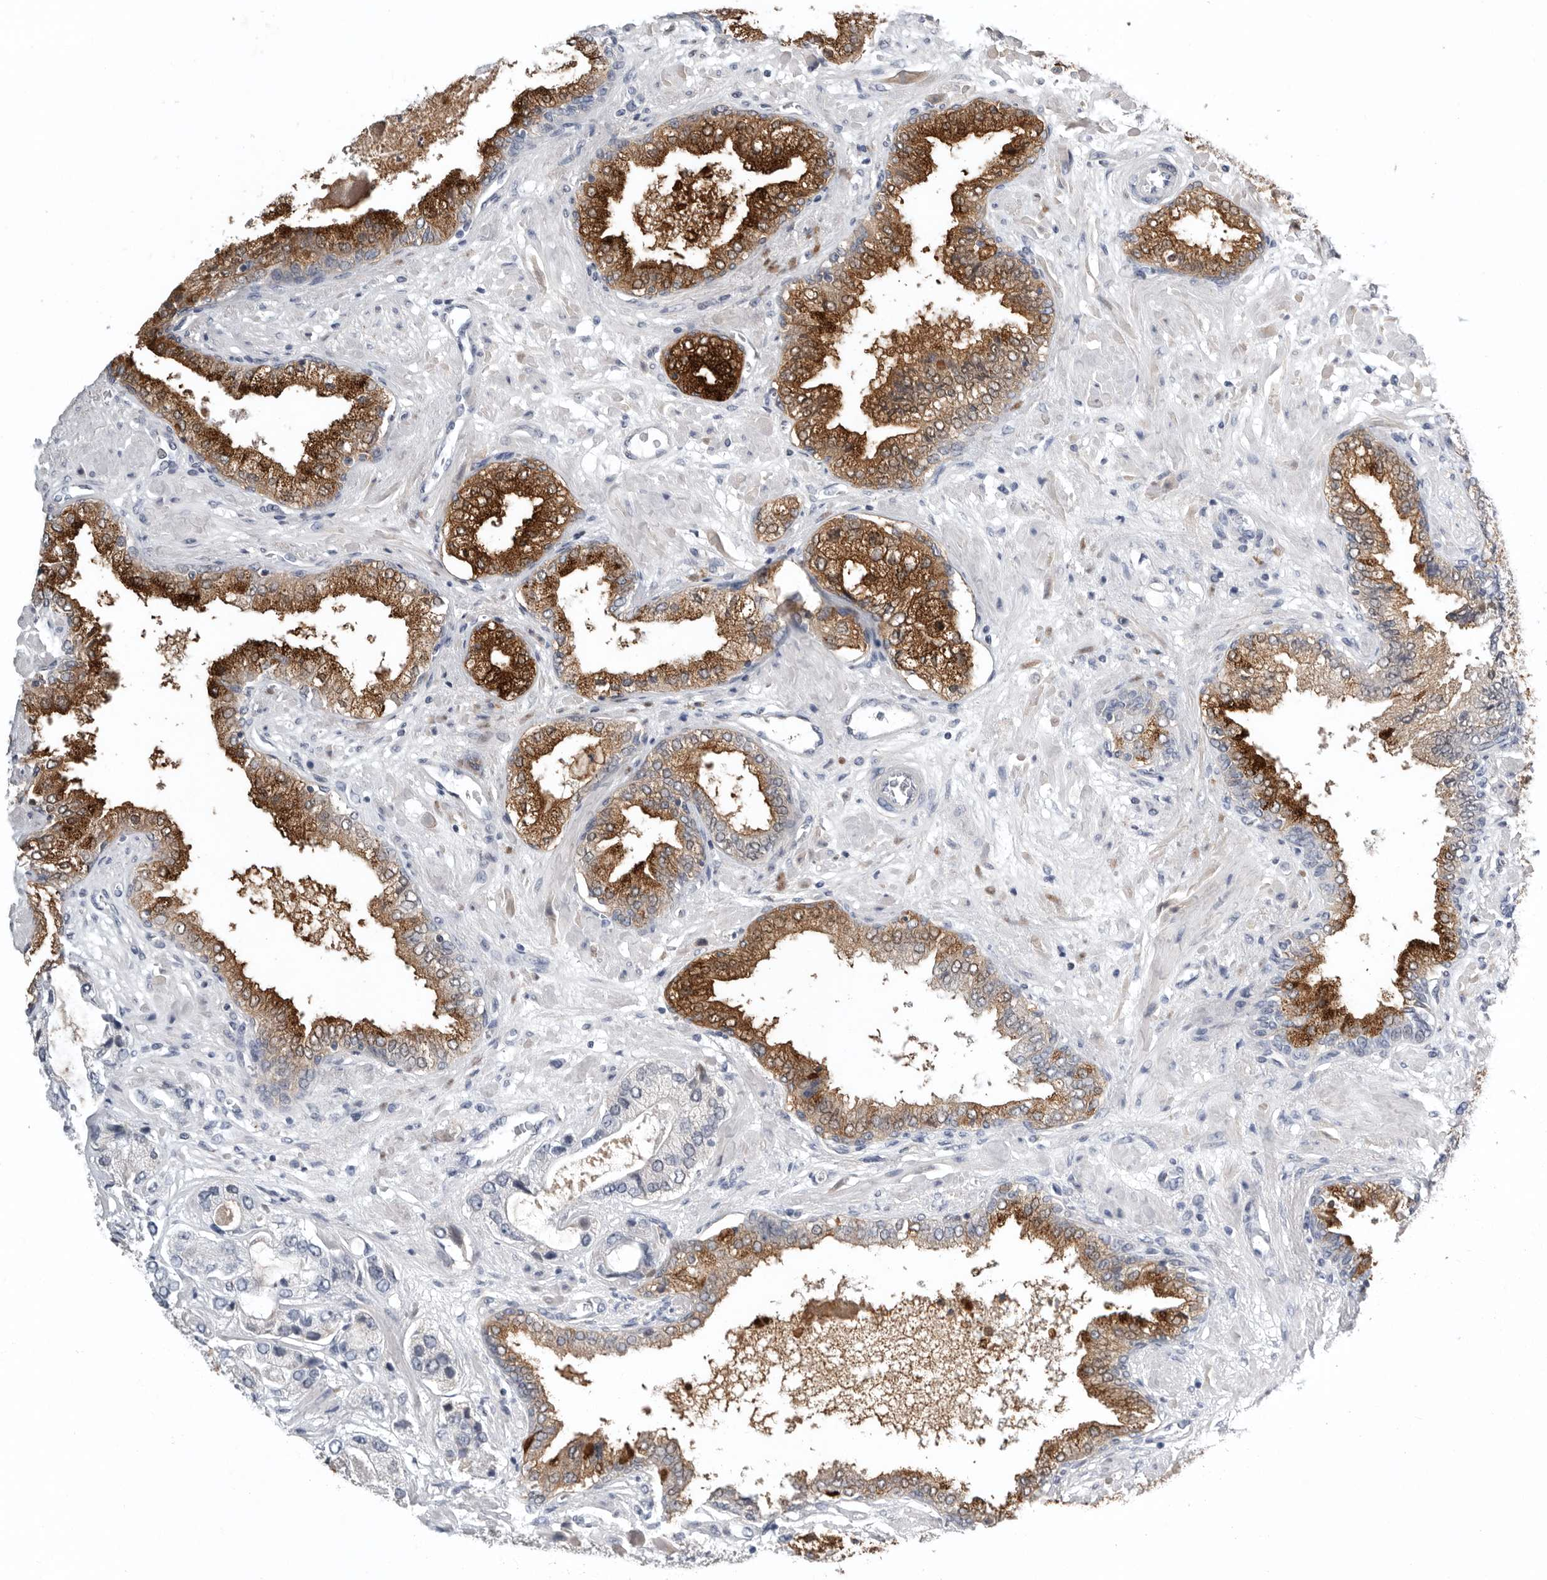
{"staining": {"intensity": "strong", "quantity": "<25%", "location": "cytoplasmic/membranous"}, "tissue": "prostate cancer", "cell_type": "Tumor cells", "image_type": "cancer", "snomed": [{"axis": "morphology", "description": "Normal tissue, NOS"}, {"axis": "morphology", "description": "Adenocarcinoma, High grade"}, {"axis": "topography", "description": "Prostate"}, {"axis": "topography", "description": "Peripheral nerve tissue"}], "caption": "There is medium levels of strong cytoplasmic/membranous positivity in tumor cells of prostate high-grade adenocarcinoma, as demonstrated by immunohistochemical staining (brown color).", "gene": "TIMP1", "patient": {"sex": "male", "age": 59}}